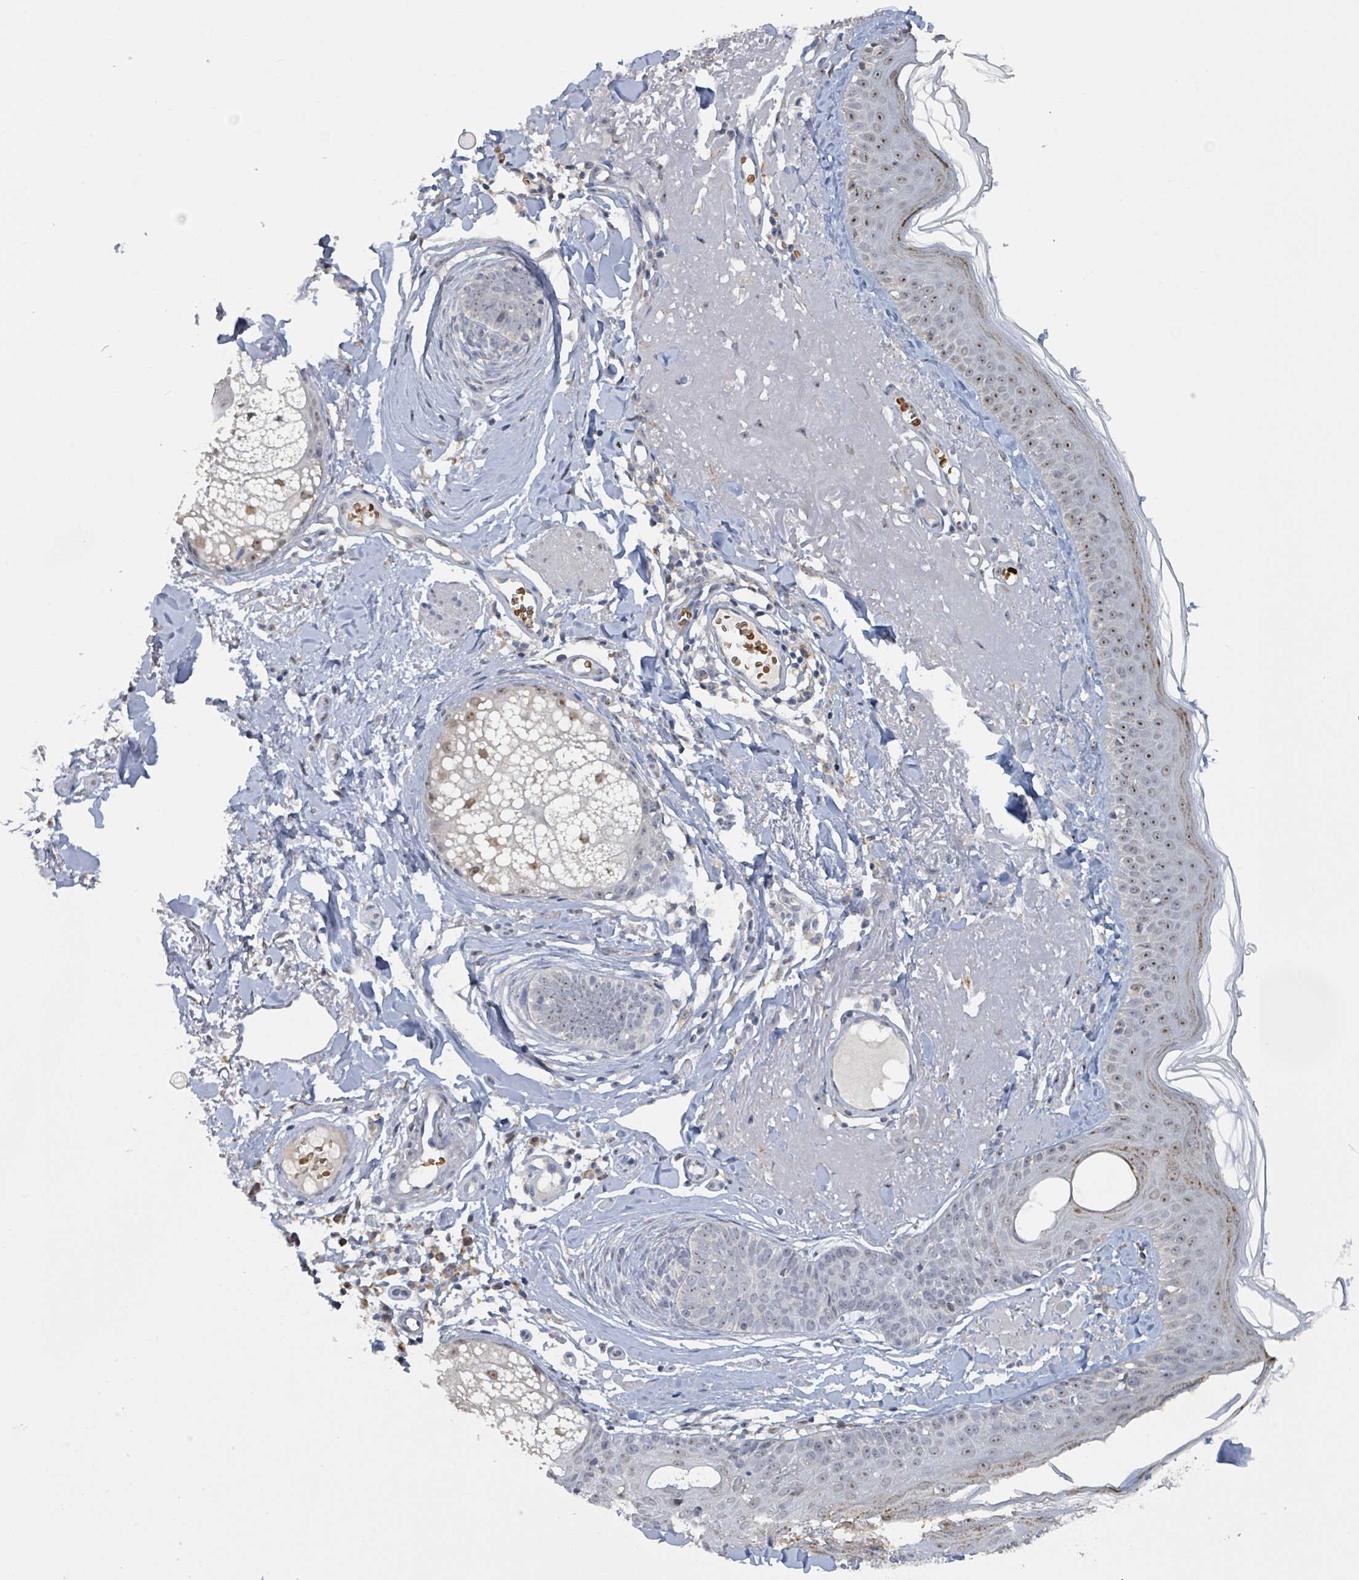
{"staining": {"intensity": "negative", "quantity": "none", "location": "none"}, "tissue": "skin", "cell_type": "Fibroblasts", "image_type": "normal", "snomed": [{"axis": "morphology", "description": "Normal tissue, NOS"}, {"axis": "morphology", "description": "Malignant melanoma, NOS"}, {"axis": "topography", "description": "Skin"}], "caption": "Immunohistochemical staining of normal skin demonstrates no significant positivity in fibroblasts. The staining is performed using DAB brown chromogen with nuclei counter-stained in using hematoxylin.", "gene": "SEBOX", "patient": {"sex": "male", "age": 80}}